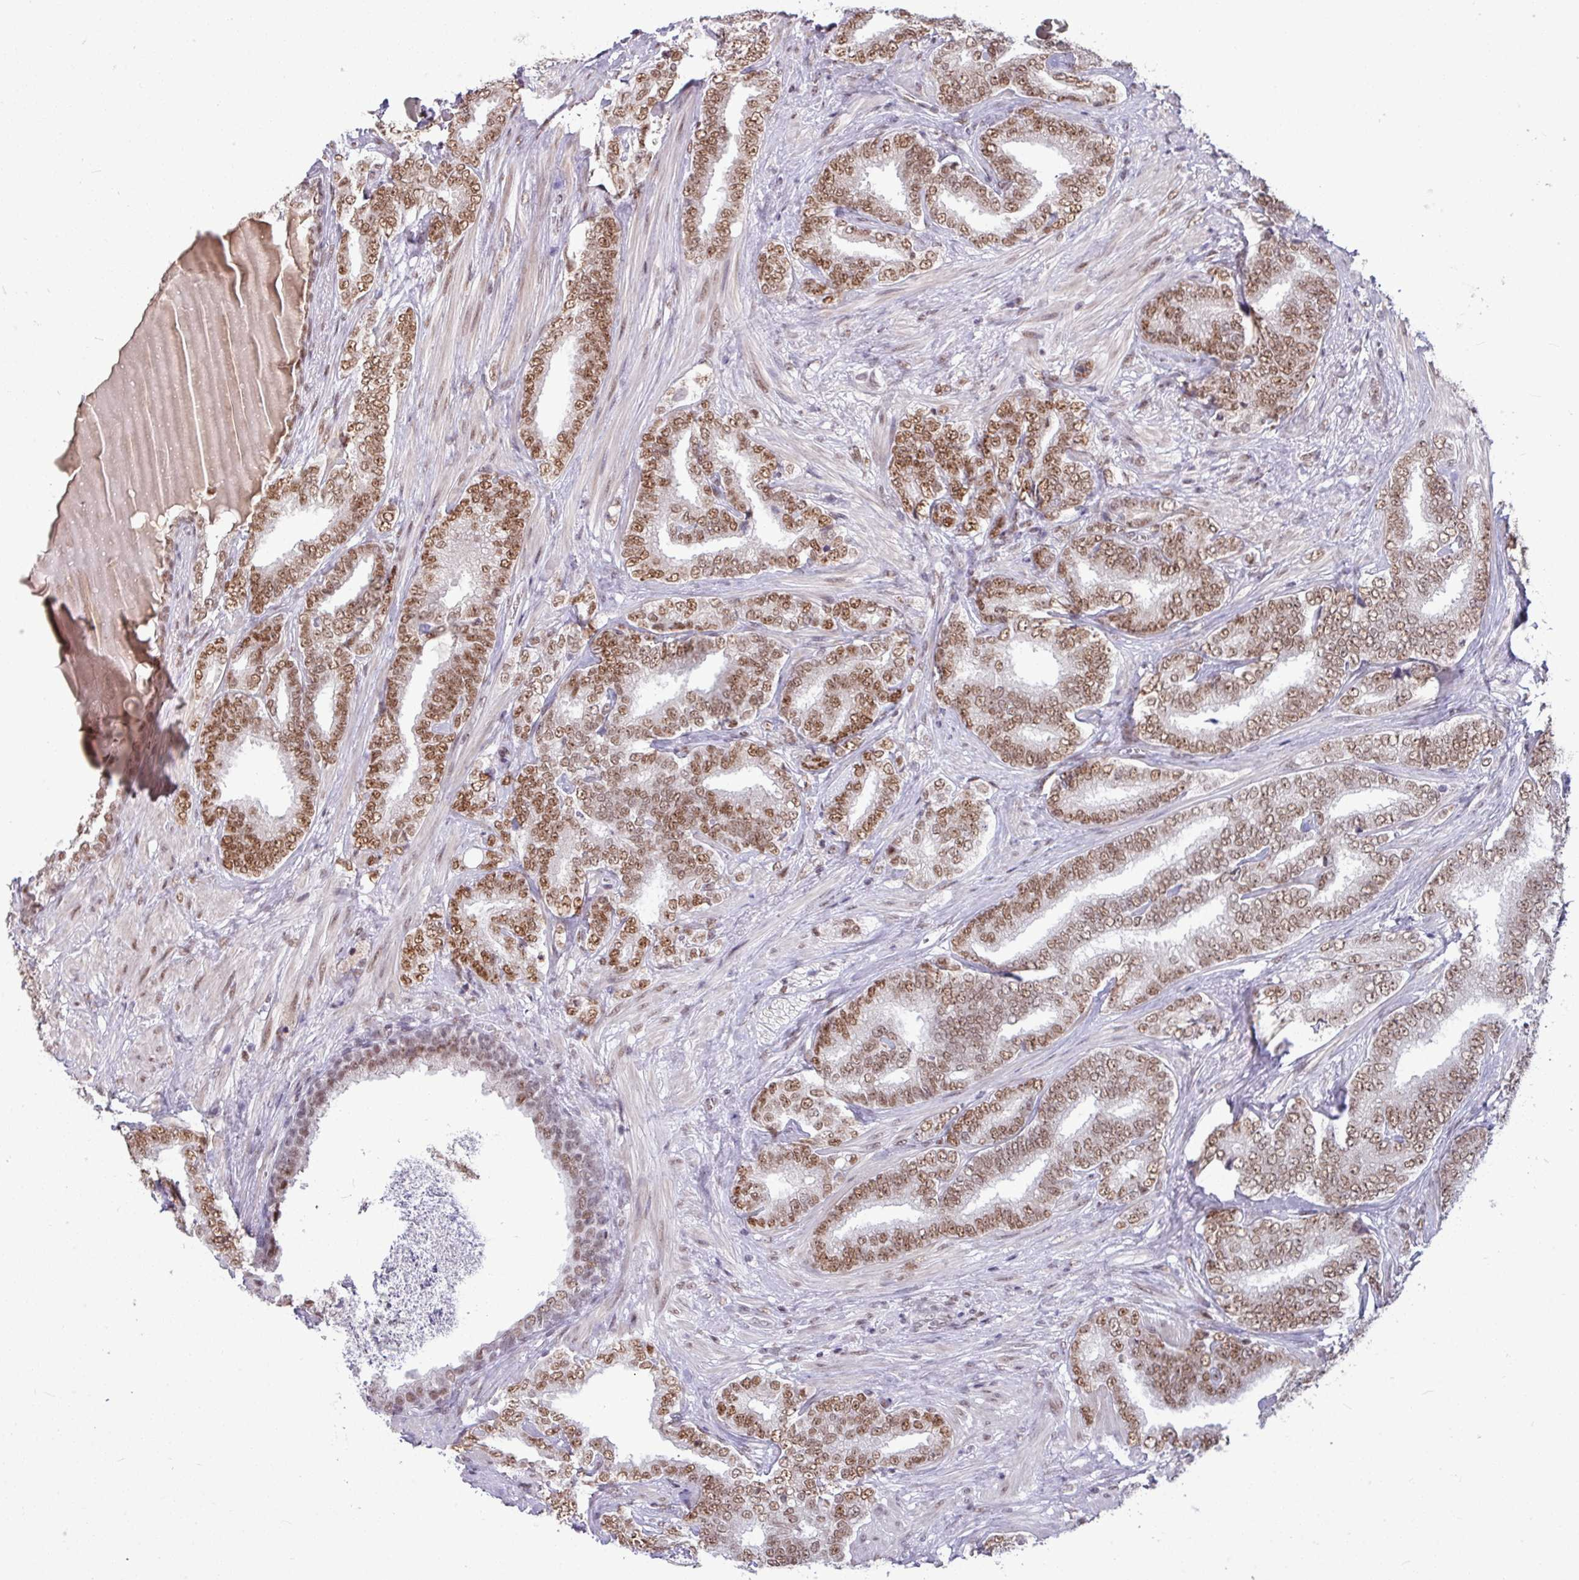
{"staining": {"intensity": "moderate", "quantity": ">75%", "location": "nuclear"}, "tissue": "prostate cancer", "cell_type": "Tumor cells", "image_type": "cancer", "snomed": [{"axis": "morphology", "description": "Adenocarcinoma, High grade"}, {"axis": "topography", "description": "Prostate"}], "caption": "This photomicrograph exhibits immunohistochemistry (IHC) staining of human prostate adenocarcinoma (high-grade), with medium moderate nuclear positivity in approximately >75% of tumor cells.", "gene": "TDG", "patient": {"sex": "male", "age": 72}}